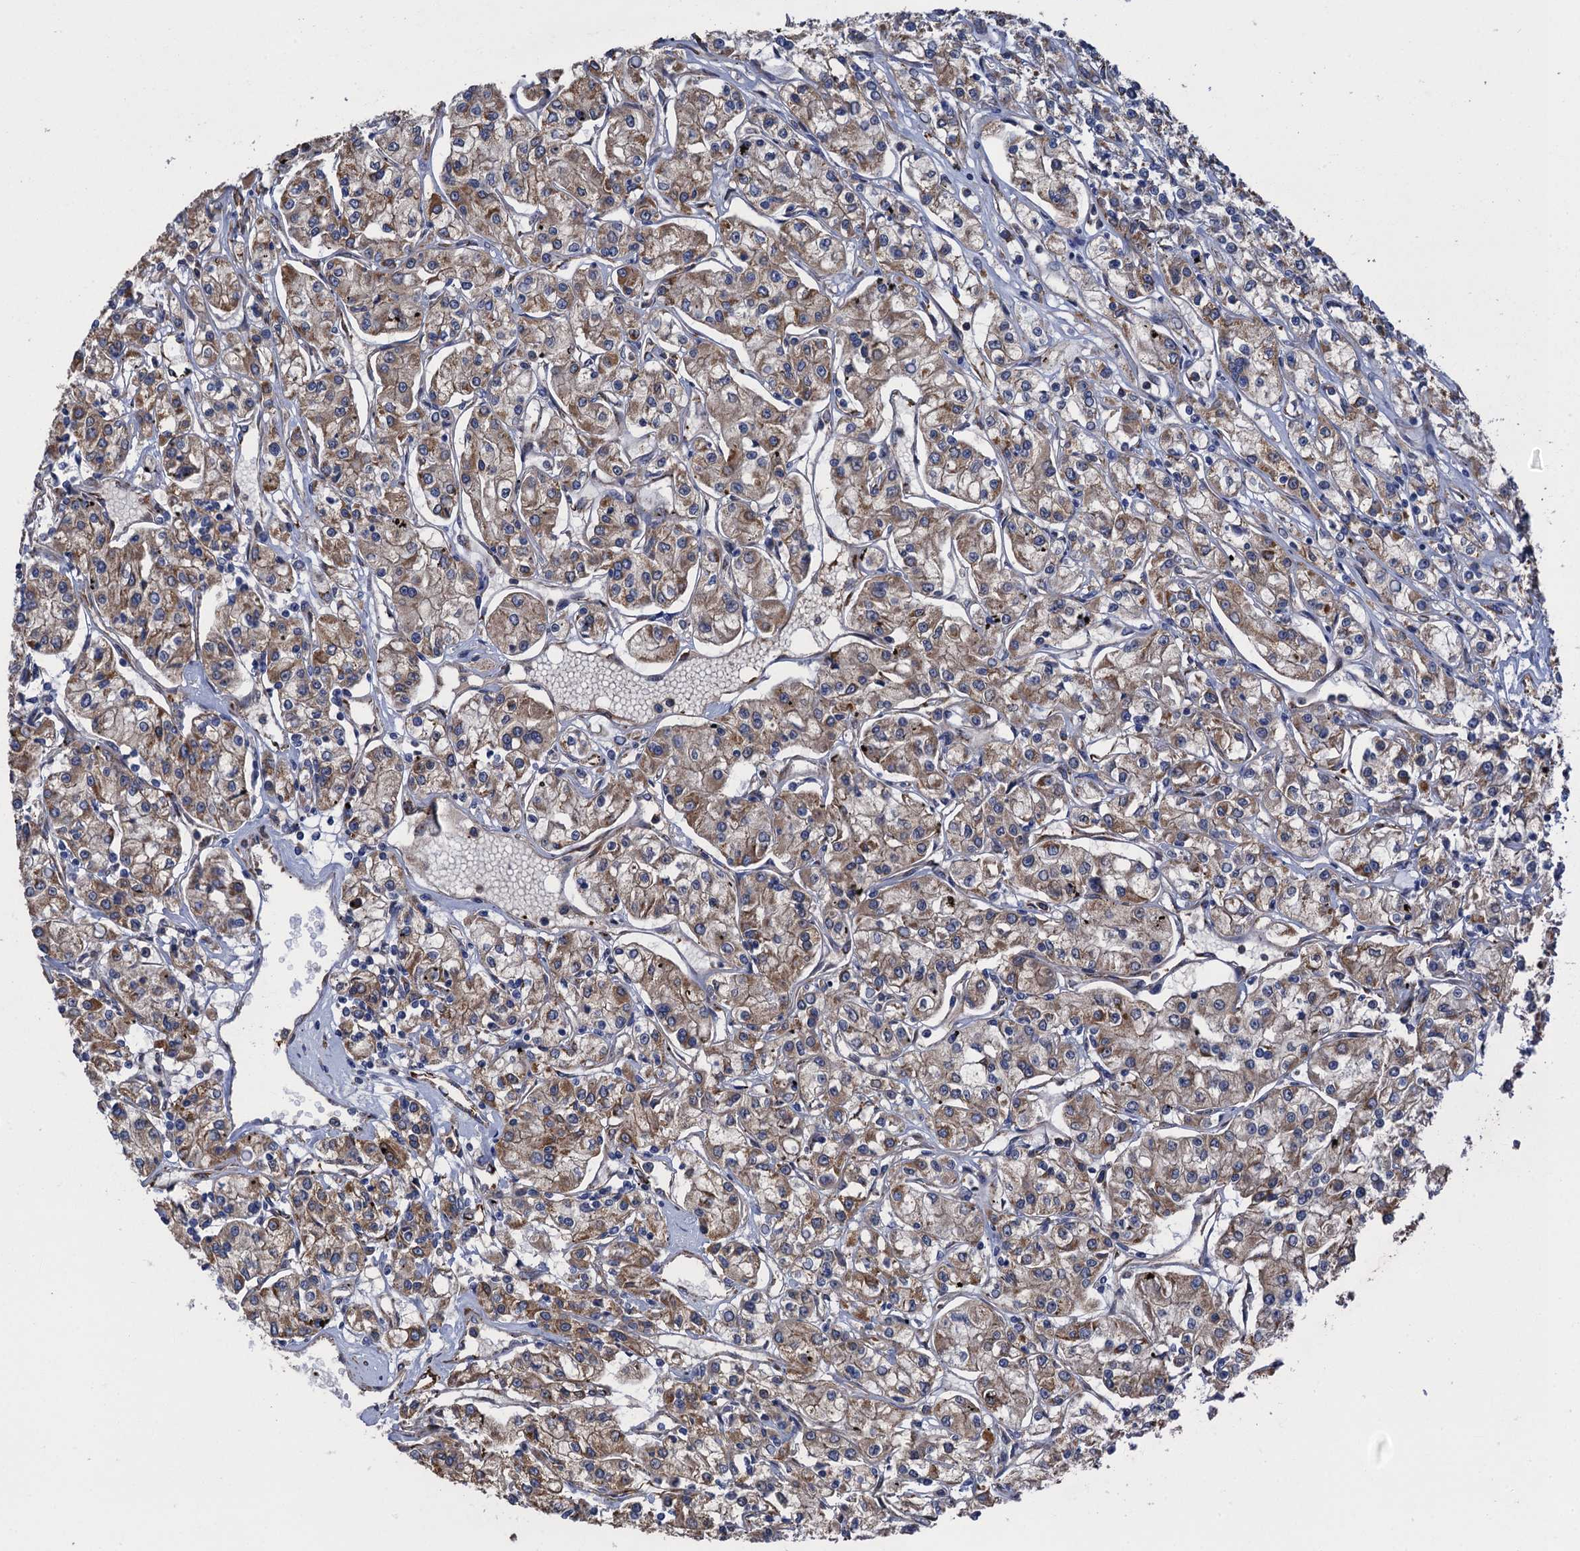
{"staining": {"intensity": "moderate", "quantity": ">75%", "location": "cytoplasmic/membranous"}, "tissue": "renal cancer", "cell_type": "Tumor cells", "image_type": "cancer", "snomed": [{"axis": "morphology", "description": "Adenocarcinoma, NOS"}, {"axis": "topography", "description": "Kidney"}], "caption": "This histopathology image shows renal cancer stained with immunohistochemistry (IHC) to label a protein in brown. The cytoplasmic/membranous of tumor cells show moderate positivity for the protein. Nuclei are counter-stained blue.", "gene": "GCSH", "patient": {"sex": "female", "age": 59}}